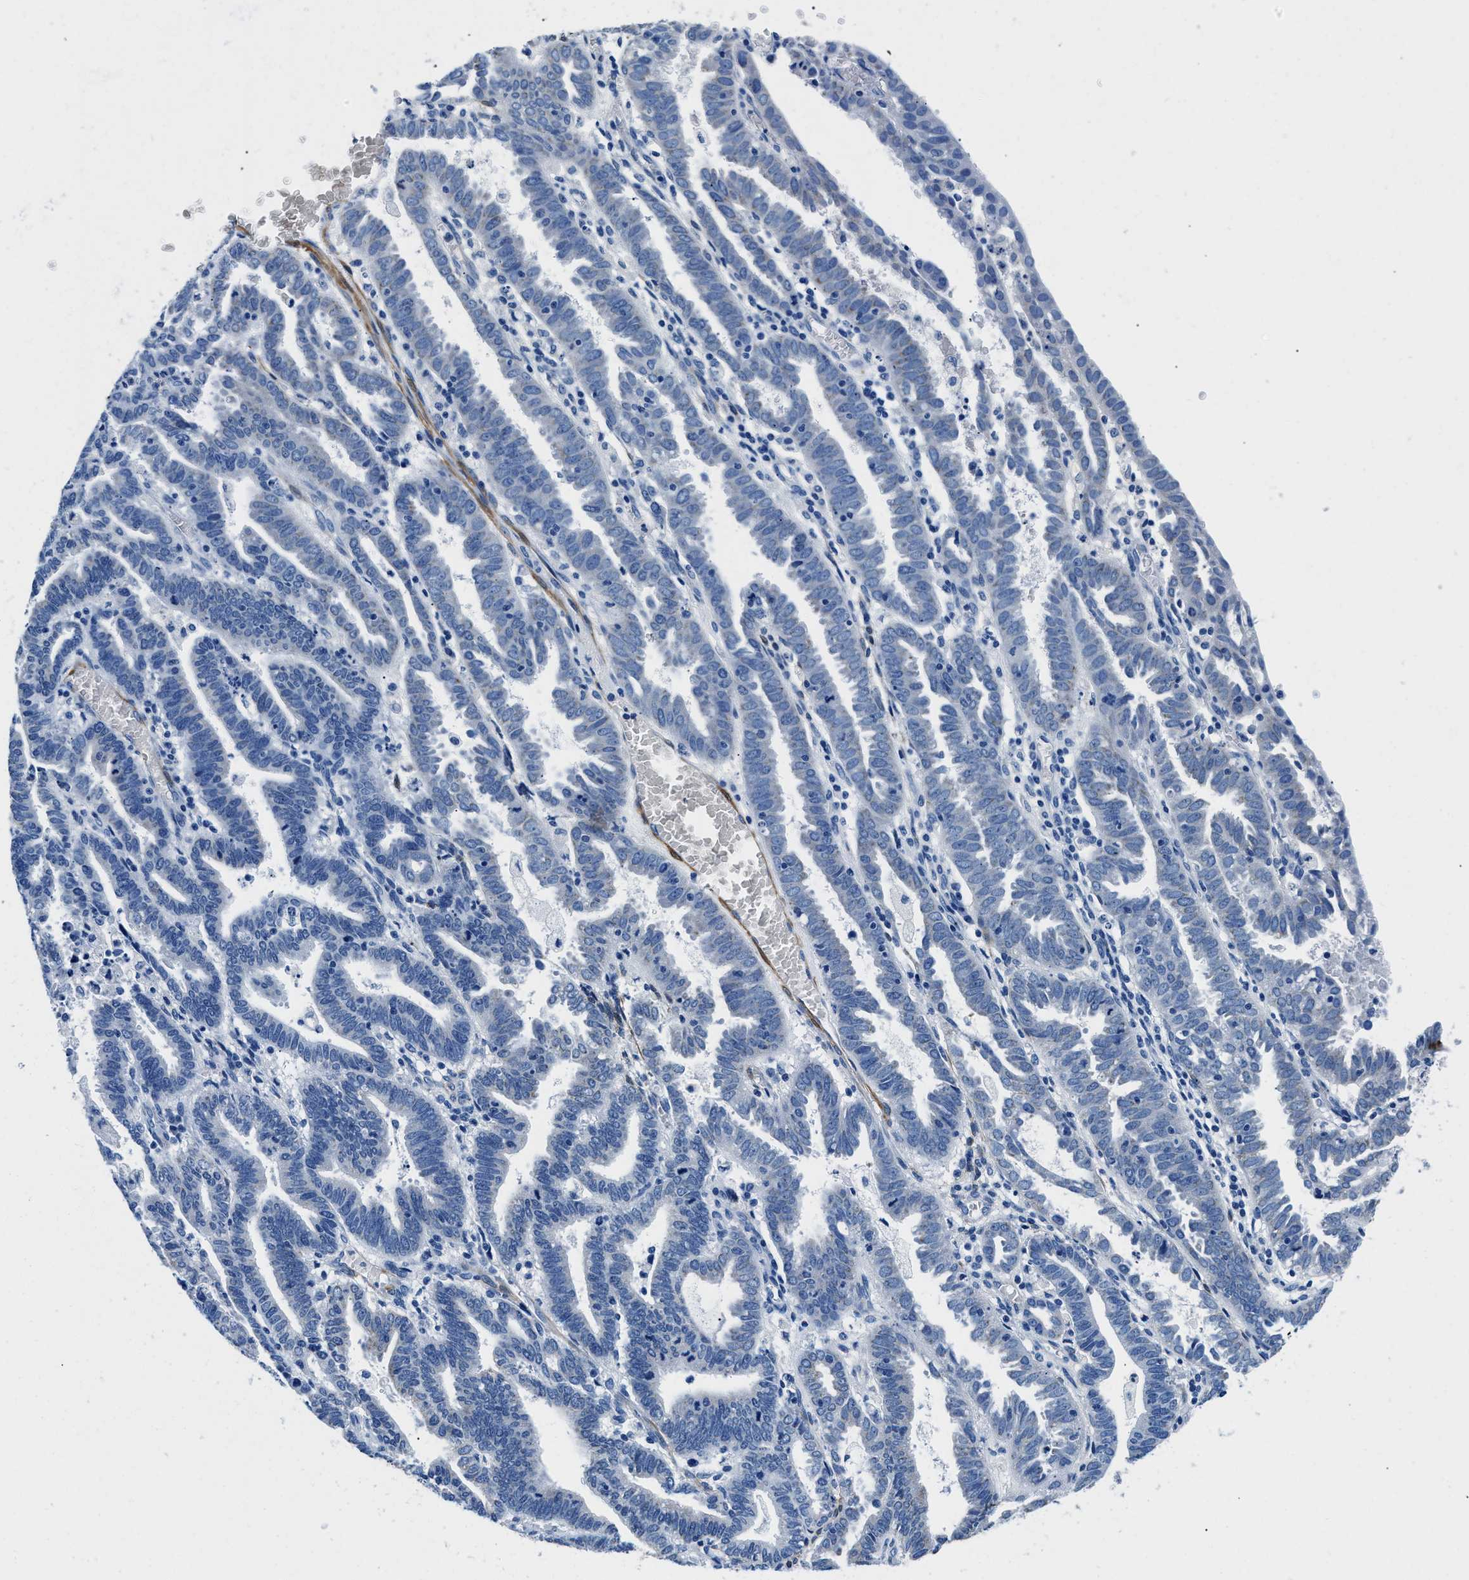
{"staining": {"intensity": "negative", "quantity": "none", "location": "none"}, "tissue": "endometrial cancer", "cell_type": "Tumor cells", "image_type": "cancer", "snomed": [{"axis": "morphology", "description": "Adenocarcinoma, NOS"}, {"axis": "topography", "description": "Uterus"}], "caption": "The image reveals no staining of tumor cells in endometrial cancer.", "gene": "TEX261", "patient": {"sex": "female", "age": 83}}